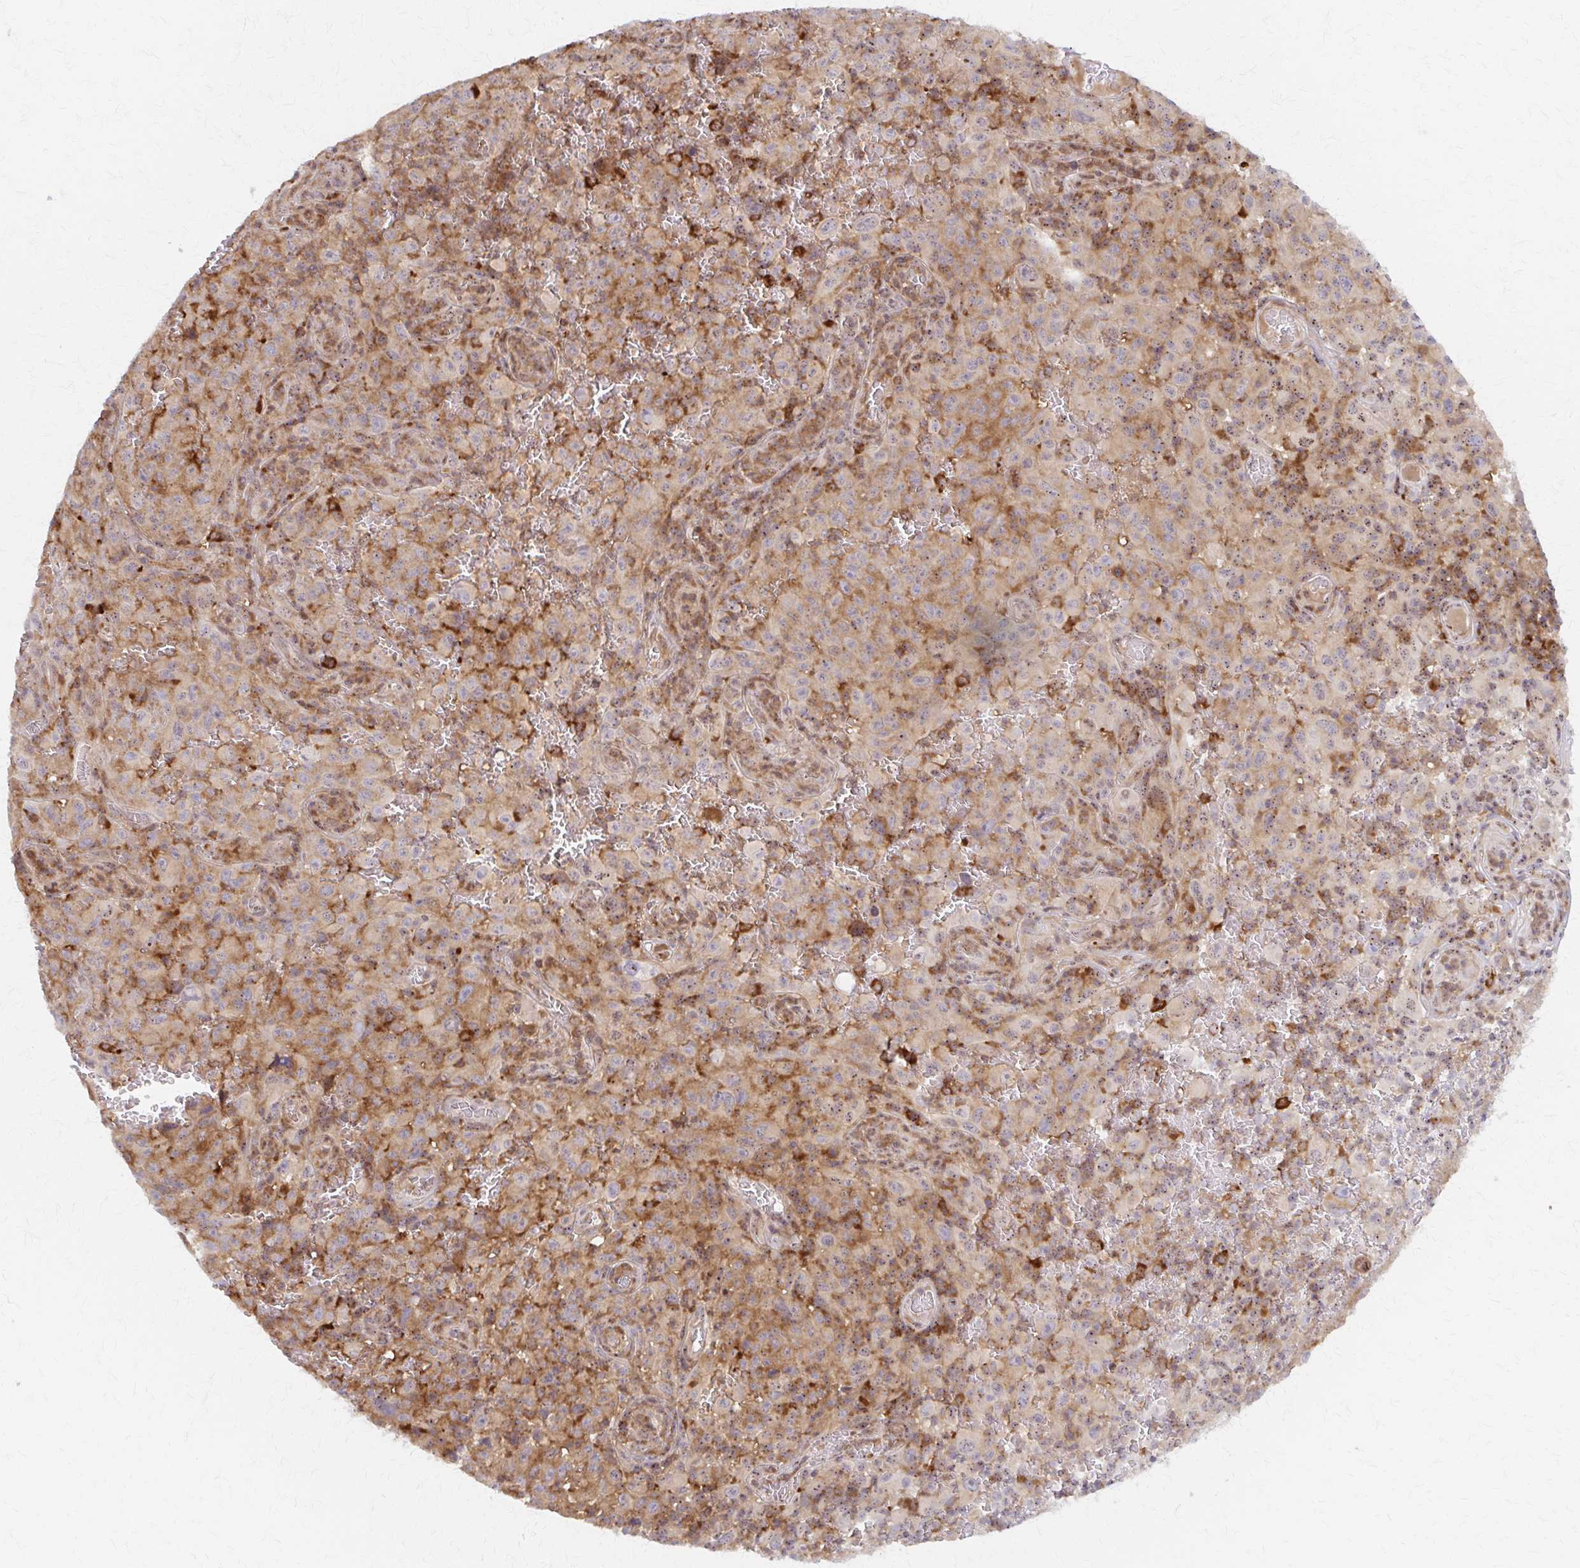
{"staining": {"intensity": "moderate", "quantity": "25%-75%", "location": "cytoplasmic/membranous"}, "tissue": "melanoma", "cell_type": "Tumor cells", "image_type": "cancer", "snomed": [{"axis": "morphology", "description": "Malignant melanoma, NOS"}, {"axis": "topography", "description": "Skin"}], "caption": "Human melanoma stained with a brown dye shows moderate cytoplasmic/membranous positive expression in about 25%-75% of tumor cells.", "gene": "ARHGAP35", "patient": {"sex": "female", "age": 82}}